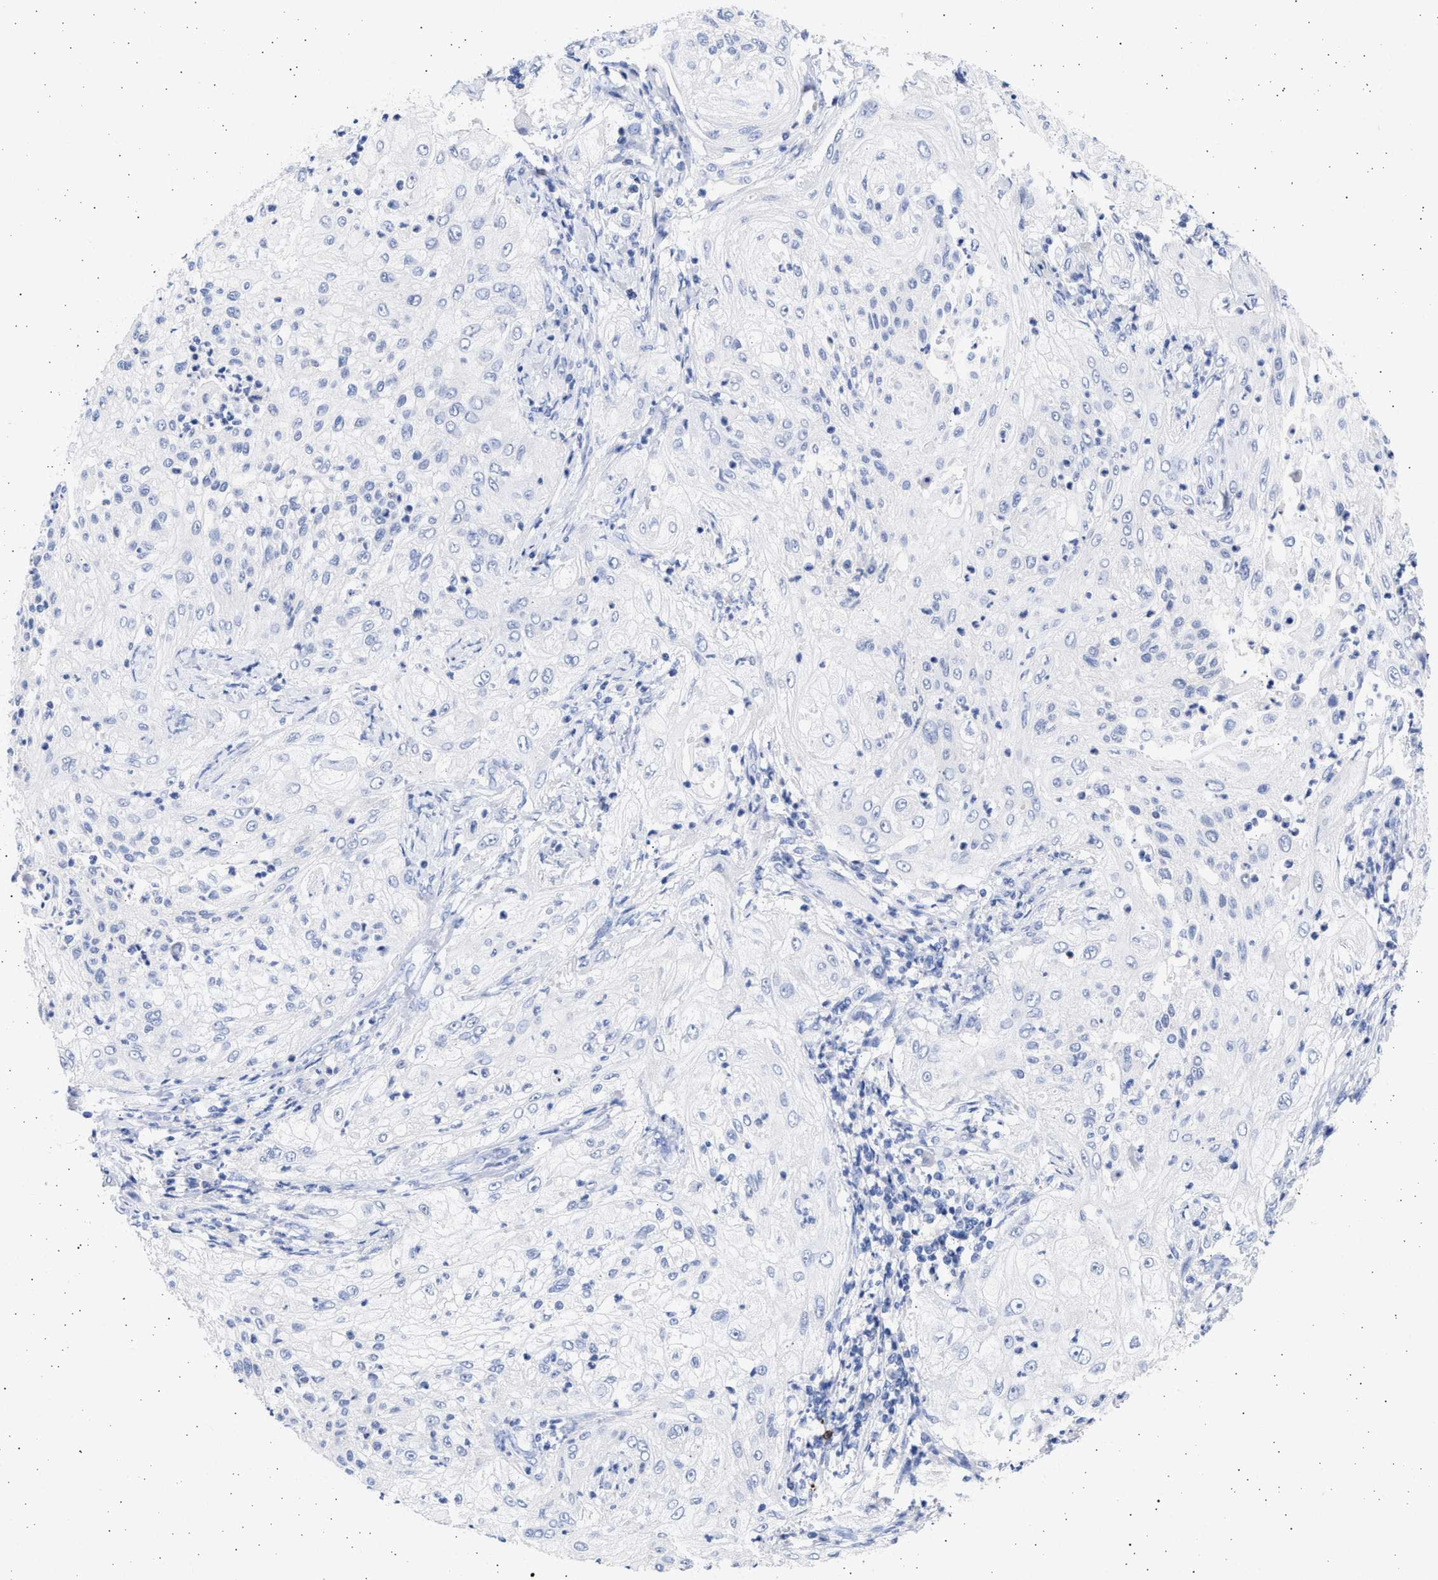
{"staining": {"intensity": "negative", "quantity": "none", "location": "none"}, "tissue": "lung cancer", "cell_type": "Tumor cells", "image_type": "cancer", "snomed": [{"axis": "morphology", "description": "Inflammation, NOS"}, {"axis": "morphology", "description": "Squamous cell carcinoma, NOS"}, {"axis": "topography", "description": "Lymph node"}, {"axis": "topography", "description": "Soft tissue"}, {"axis": "topography", "description": "Lung"}], "caption": "Immunohistochemistry (IHC) histopathology image of neoplastic tissue: human lung squamous cell carcinoma stained with DAB (3,3'-diaminobenzidine) reveals no significant protein expression in tumor cells.", "gene": "ALDOC", "patient": {"sex": "male", "age": 66}}